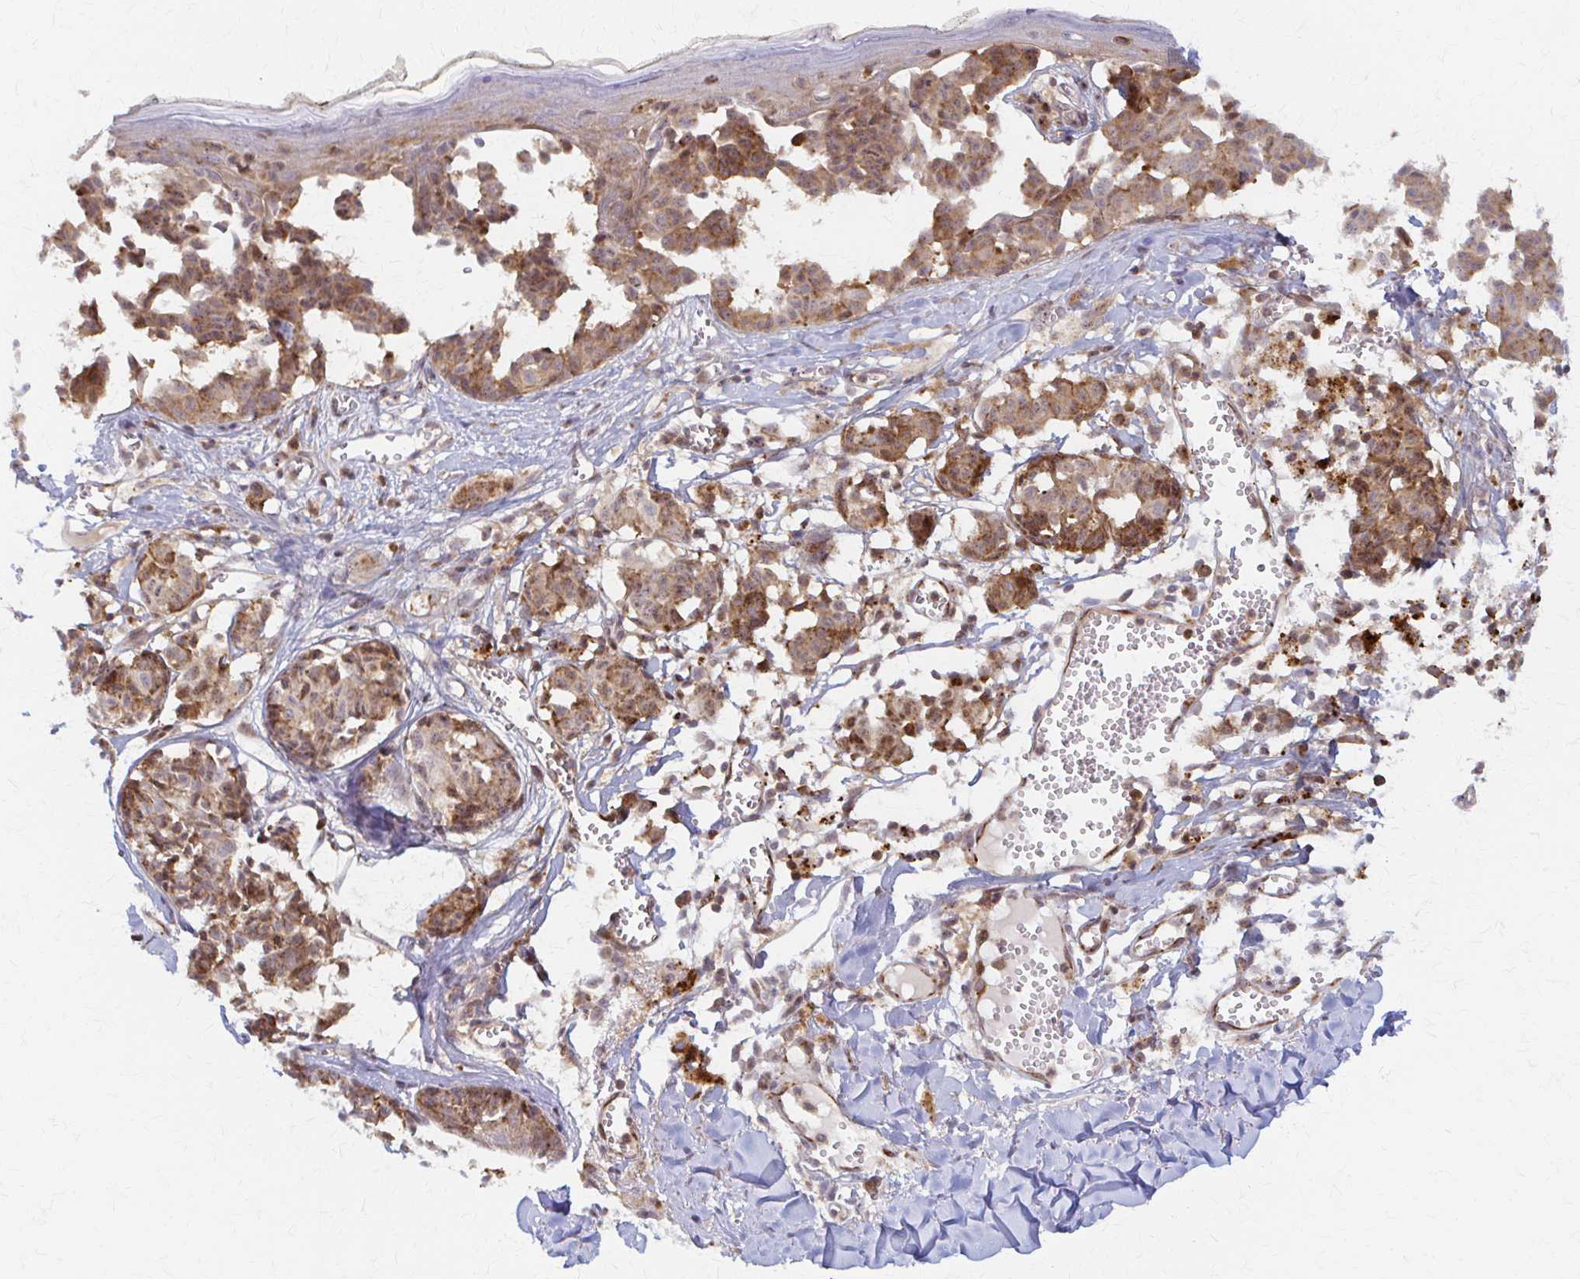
{"staining": {"intensity": "moderate", "quantity": ">75%", "location": "cytoplasmic/membranous"}, "tissue": "melanoma", "cell_type": "Tumor cells", "image_type": "cancer", "snomed": [{"axis": "morphology", "description": "Malignant melanoma, NOS"}, {"axis": "topography", "description": "Skin"}], "caption": "Immunohistochemical staining of melanoma reveals medium levels of moderate cytoplasmic/membranous protein expression in approximately >75% of tumor cells. Immunohistochemistry (ihc) stains the protein of interest in brown and the nuclei are stained blue.", "gene": "ARHGAP35", "patient": {"sex": "female", "age": 43}}